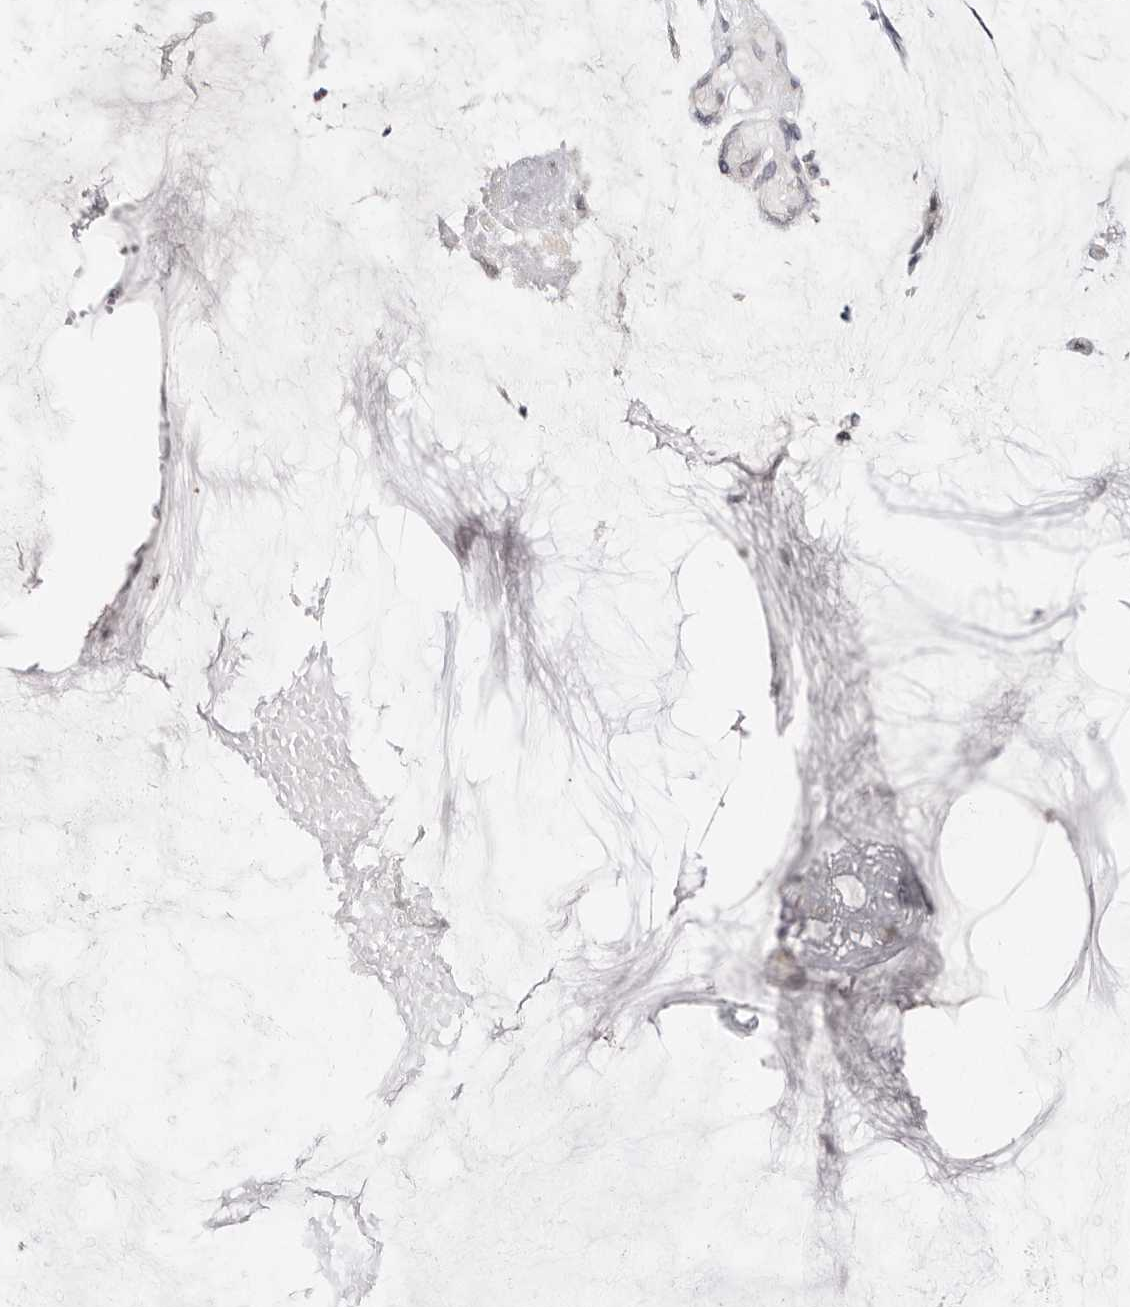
{"staining": {"intensity": "weak", "quantity": "<25%", "location": "nuclear"}, "tissue": "ovarian cancer", "cell_type": "Tumor cells", "image_type": "cancer", "snomed": [{"axis": "morphology", "description": "Cystadenocarcinoma, mucinous, NOS"}, {"axis": "topography", "description": "Ovary"}], "caption": "A micrograph of human ovarian cancer is negative for staining in tumor cells.", "gene": "LARP7", "patient": {"sex": "female", "age": 39}}